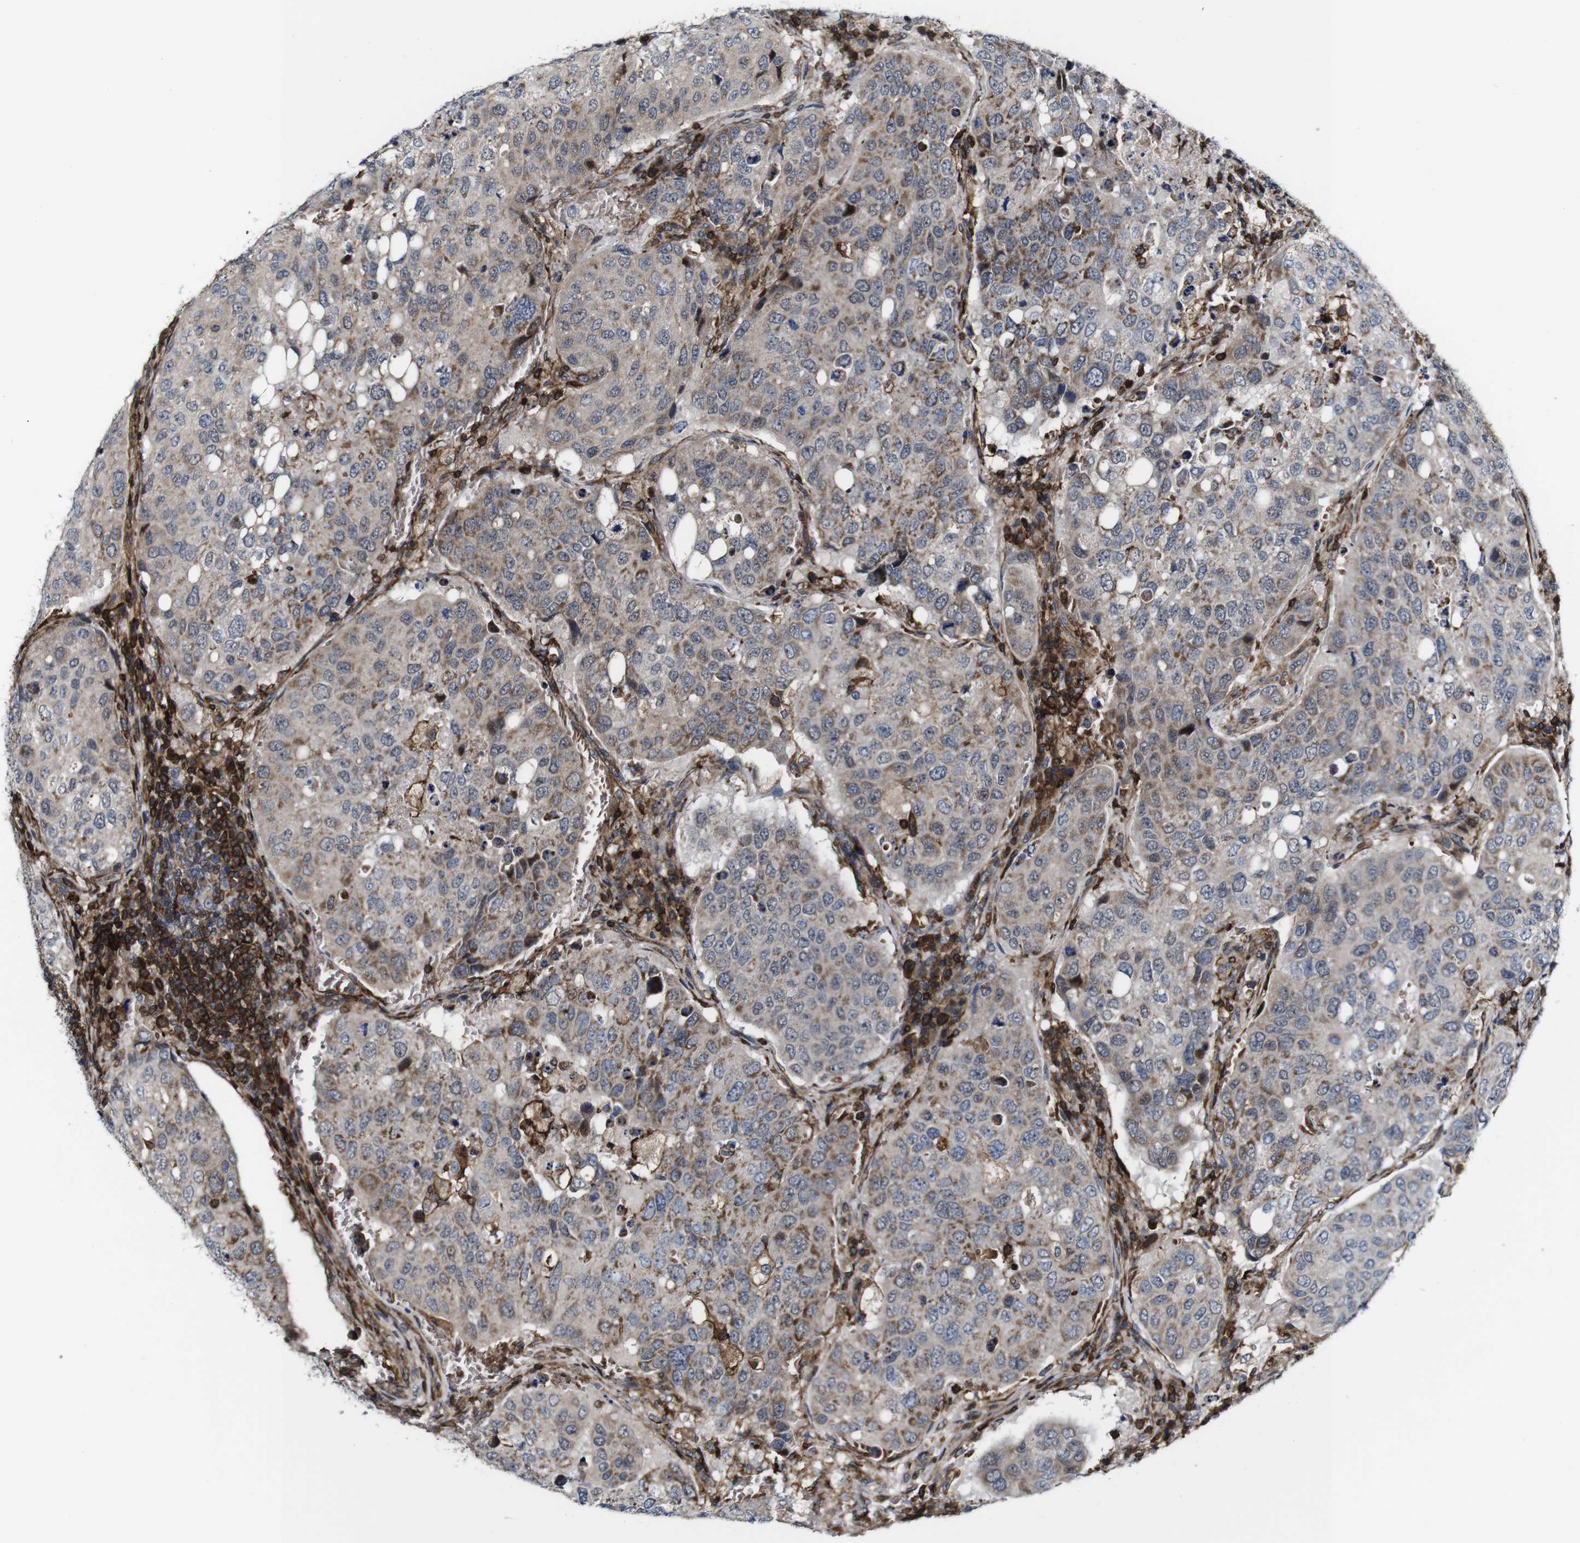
{"staining": {"intensity": "weak", "quantity": ">75%", "location": "cytoplasmic/membranous"}, "tissue": "urothelial cancer", "cell_type": "Tumor cells", "image_type": "cancer", "snomed": [{"axis": "morphology", "description": "Urothelial carcinoma, High grade"}, {"axis": "topography", "description": "Lymph node"}, {"axis": "topography", "description": "Urinary bladder"}], "caption": "DAB immunohistochemical staining of human urothelial carcinoma (high-grade) exhibits weak cytoplasmic/membranous protein expression in about >75% of tumor cells. The staining was performed using DAB (3,3'-diaminobenzidine) to visualize the protein expression in brown, while the nuclei were stained in blue with hematoxylin (Magnification: 20x).", "gene": "JAK2", "patient": {"sex": "male", "age": 51}}